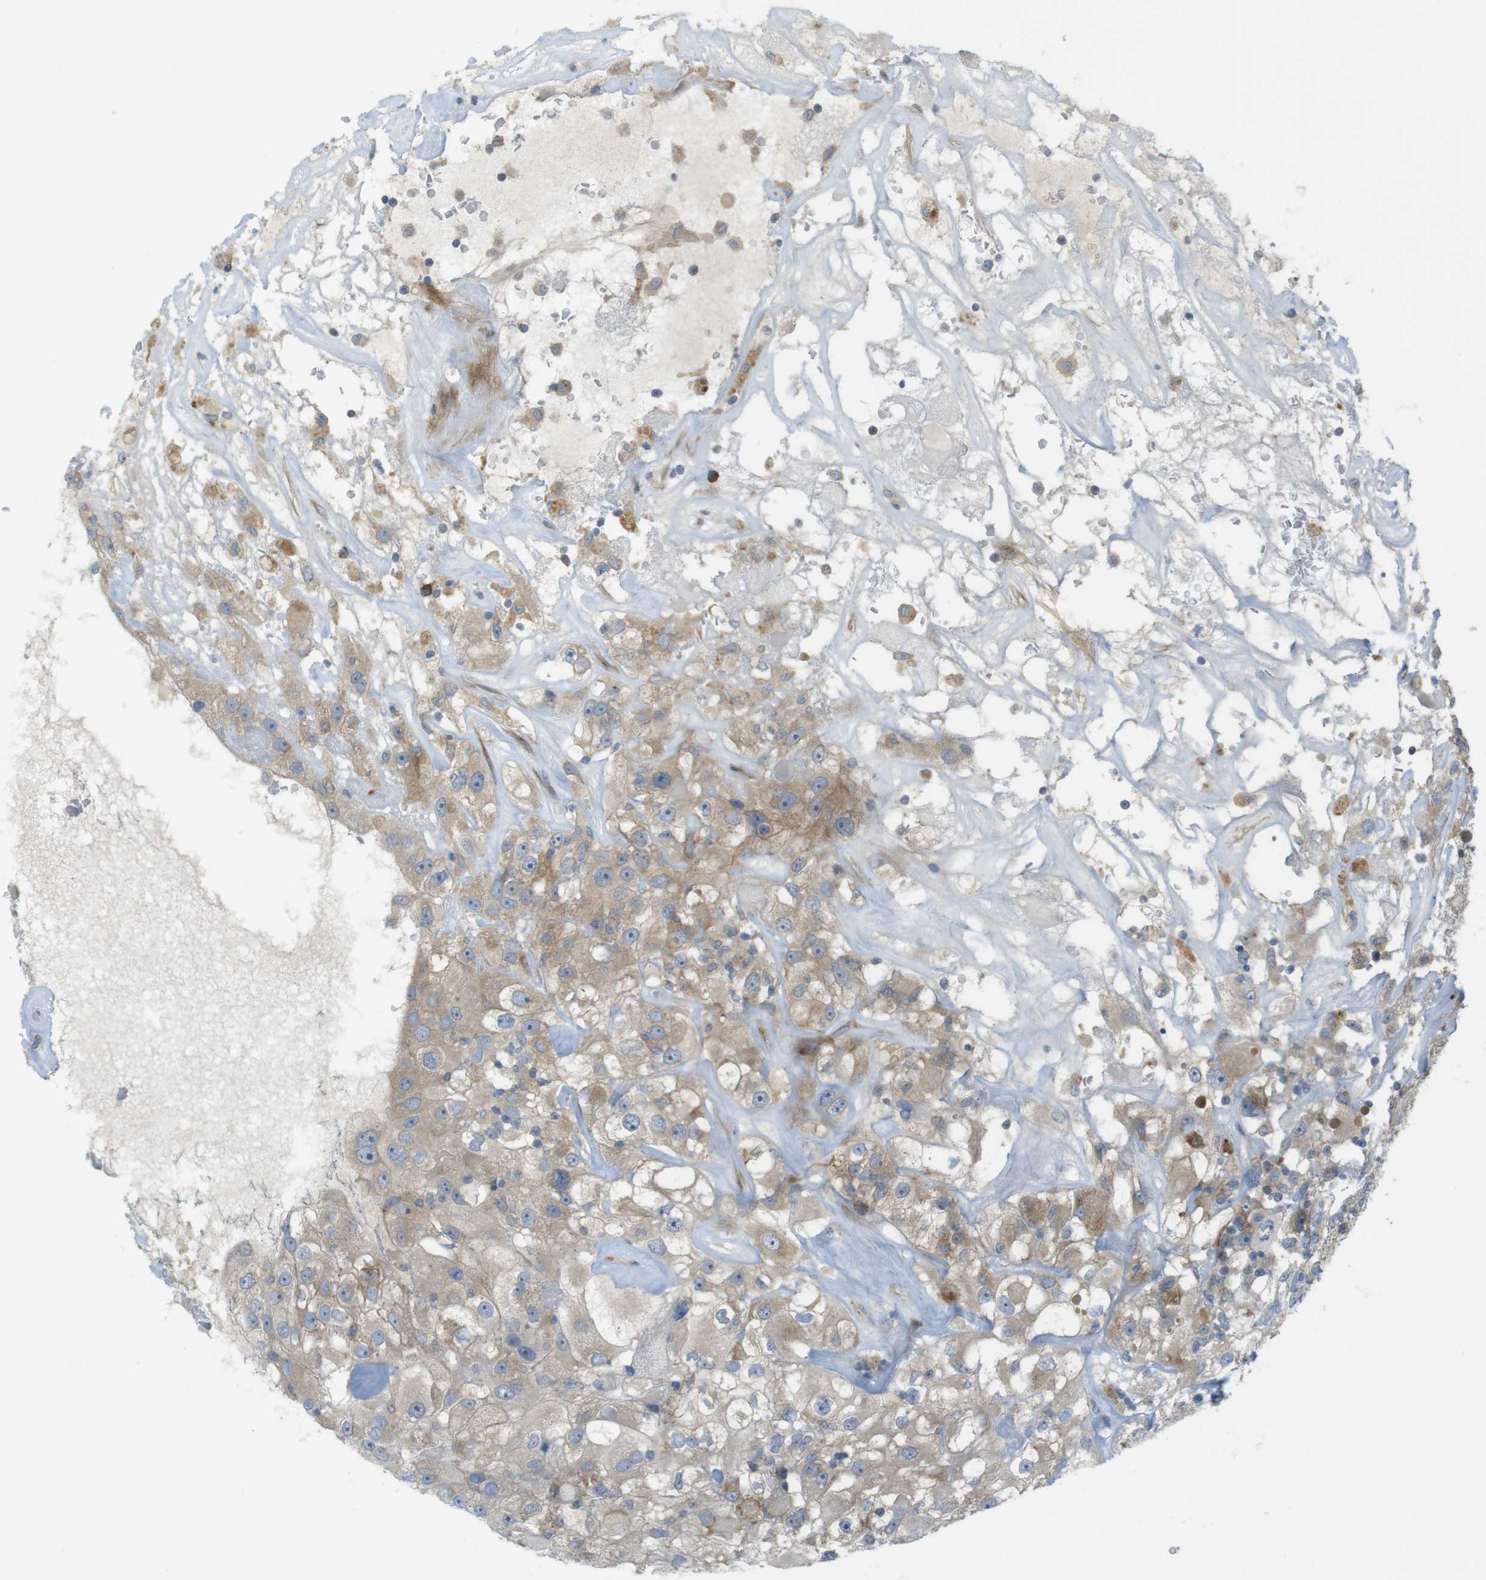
{"staining": {"intensity": "moderate", "quantity": ">75%", "location": "cytoplasmic/membranous"}, "tissue": "renal cancer", "cell_type": "Tumor cells", "image_type": "cancer", "snomed": [{"axis": "morphology", "description": "Adenocarcinoma, NOS"}, {"axis": "topography", "description": "Kidney"}], "caption": "Immunohistochemistry image of renal adenocarcinoma stained for a protein (brown), which reveals medium levels of moderate cytoplasmic/membranous expression in approximately >75% of tumor cells.", "gene": "GJC3", "patient": {"sex": "female", "age": 52}}